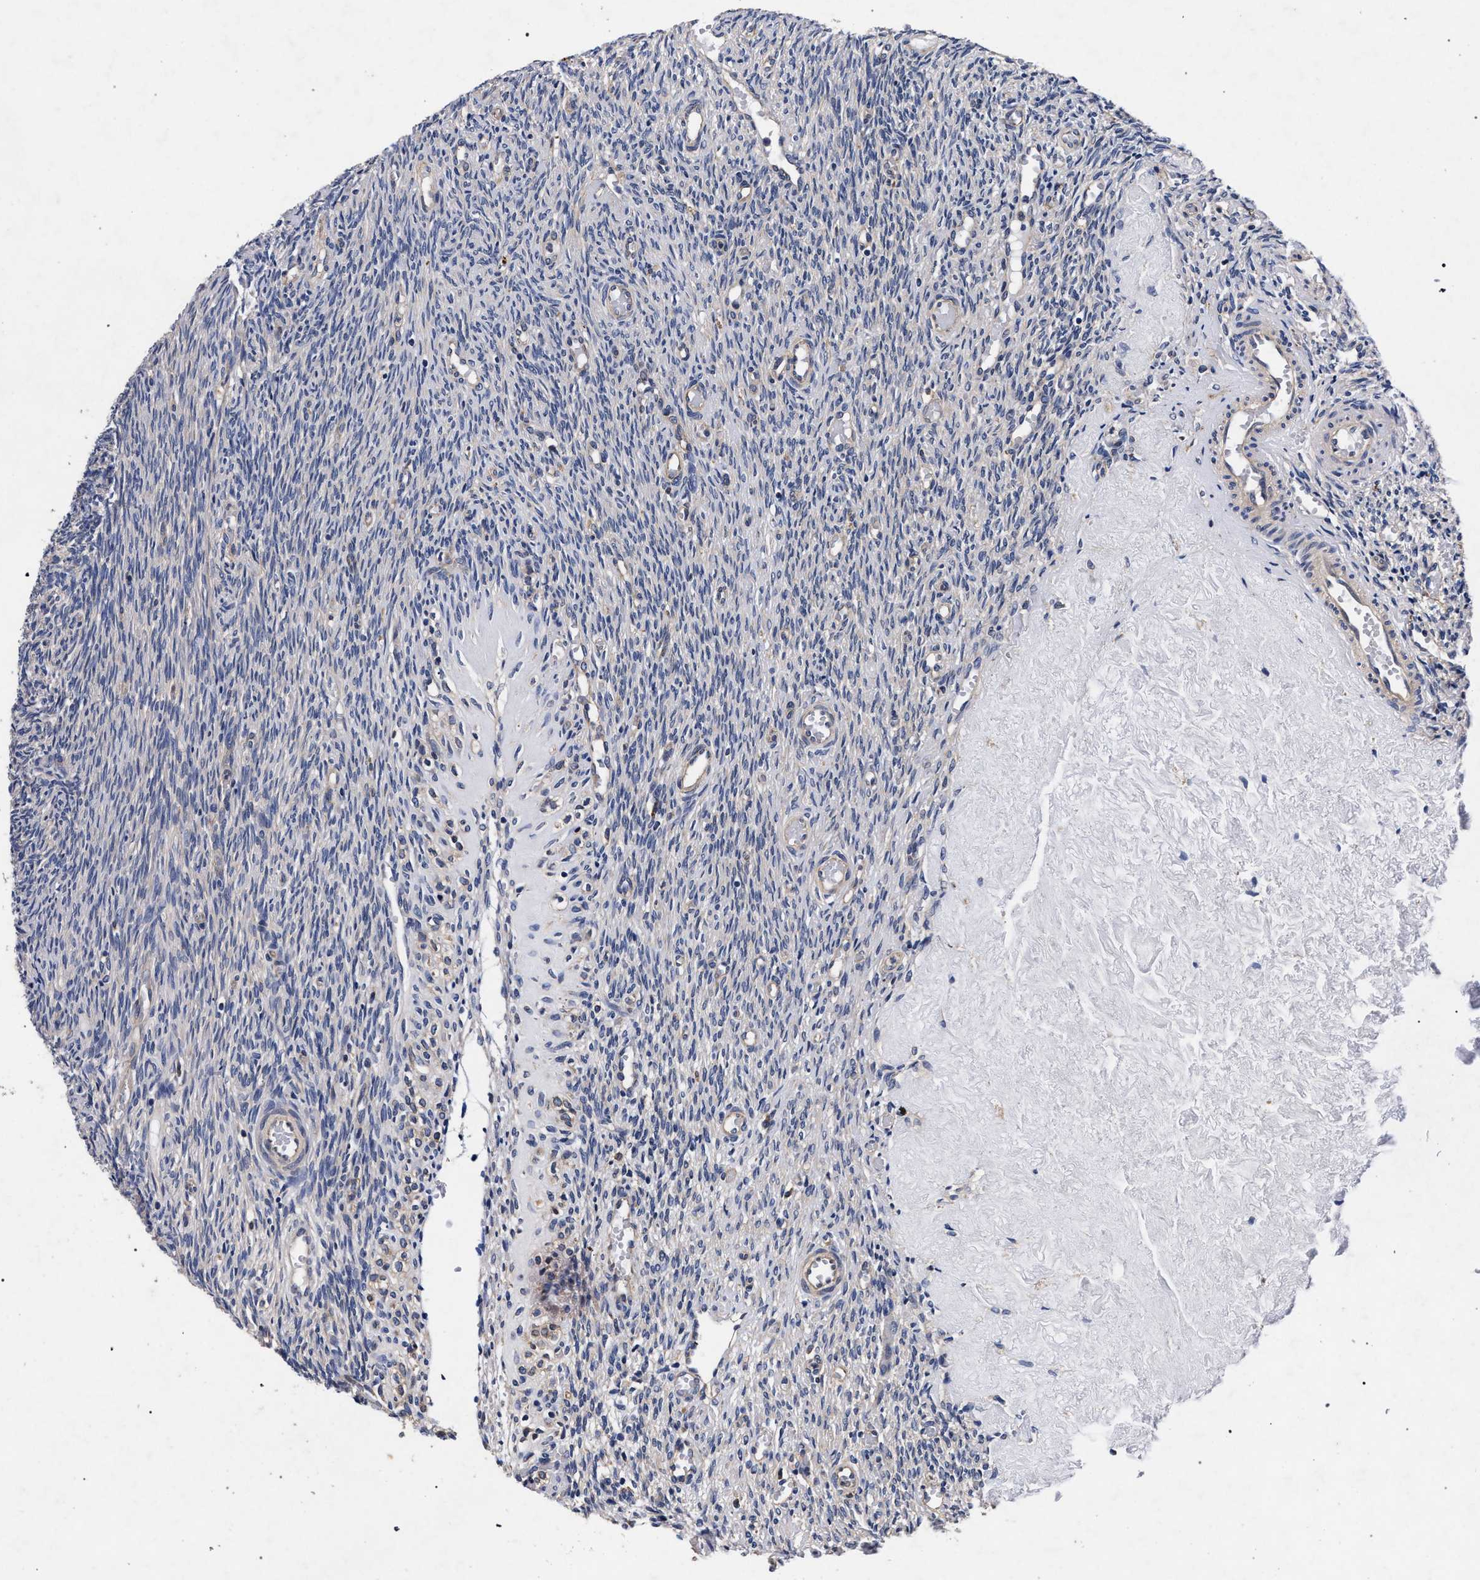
{"staining": {"intensity": "weak", "quantity": "<25%", "location": "cytoplasmic/membranous"}, "tissue": "ovary", "cell_type": "Ovarian stroma cells", "image_type": "normal", "snomed": [{"axis": "morphology", "description": "Normal tissue, NOS"}, {"axis": "topography", "description": "Ovary"}], "caption": "IHC histopathology image of benign ovary: ovary stained with DAB (3,3'-diaminobenzidine) shows no significant protein staining in ovarian stroma cells. (Brightfield microscopy of DAB IHC at high magnification).", "gene": "CFAP95", "patient": {"sex": "female", "age": 41}}